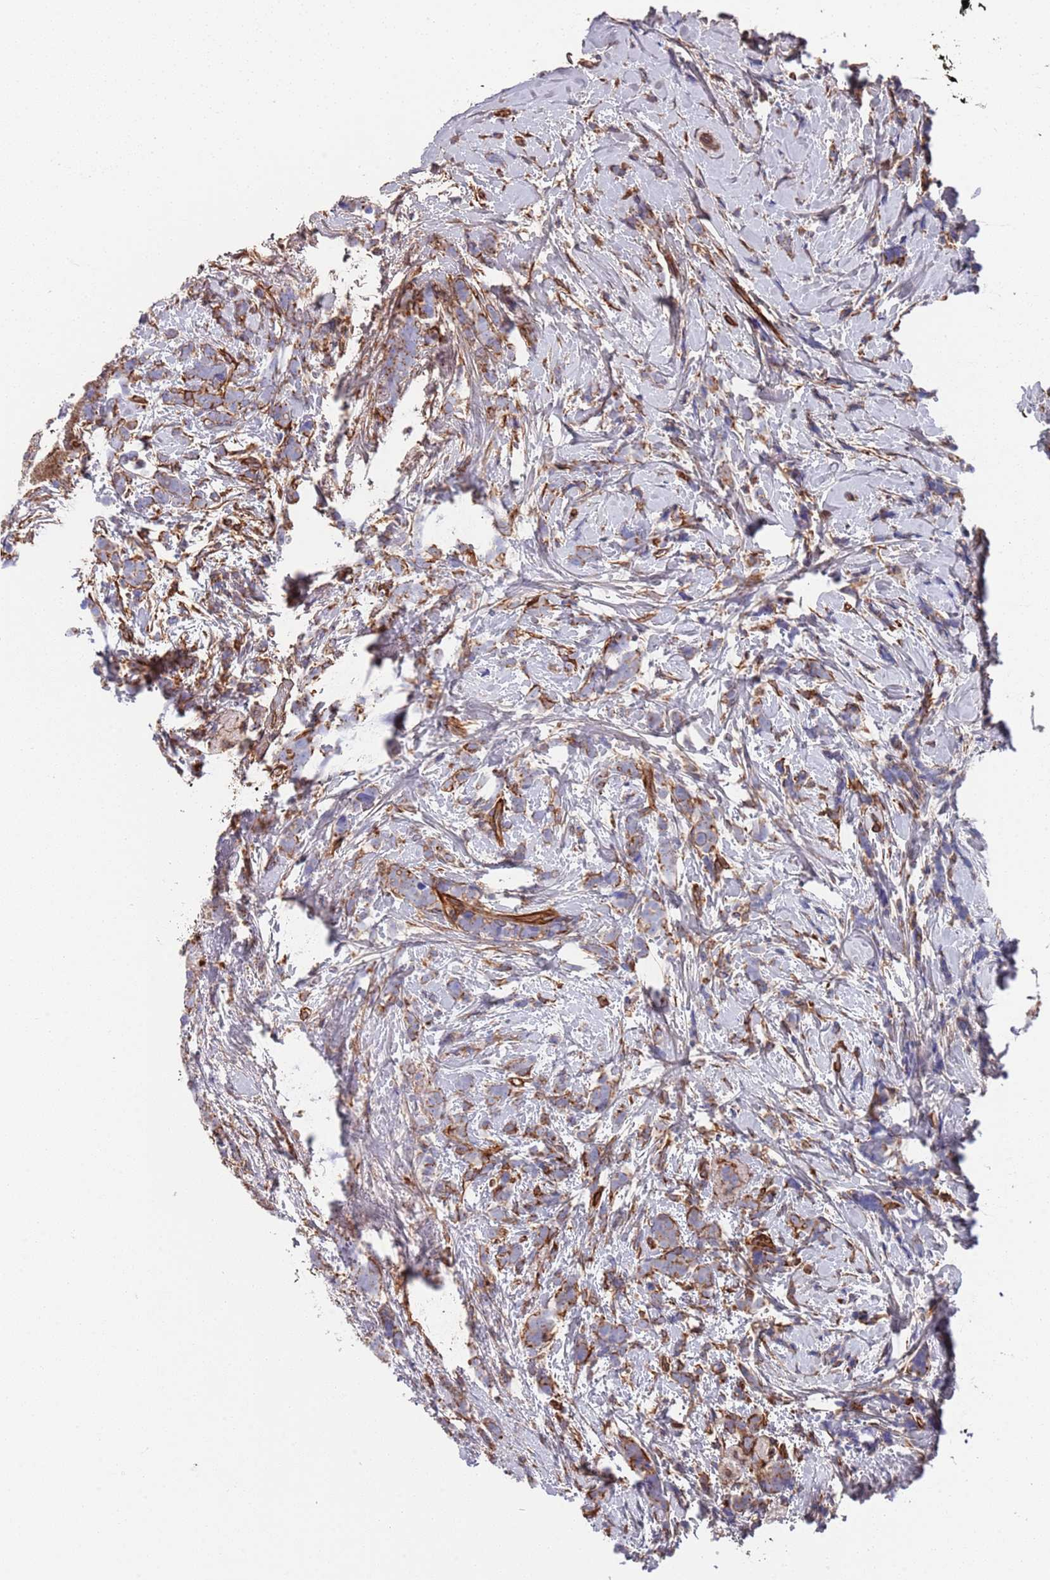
{"staining": {"intensity": "moderate", "quantity": ">75%", "location": "cytoplasmic/membranous"}, "tissue": "breast cancer", "cell_type": "Tumor cells", "image_type": "cancer", "snomed": [{"axis": "morphology", "description": "Lobular carcinoma"}, {"axis": "topography", "description": "Breast"}], "caption": "There is medium levels of moderate cytoplasmic/membranous expression in tumor cells of breast cancer, as demonstrated by immunohistochemical staining (brown color).", "gene": "JAKMIP2", "patient": {"sex": "female", "age": 58}}